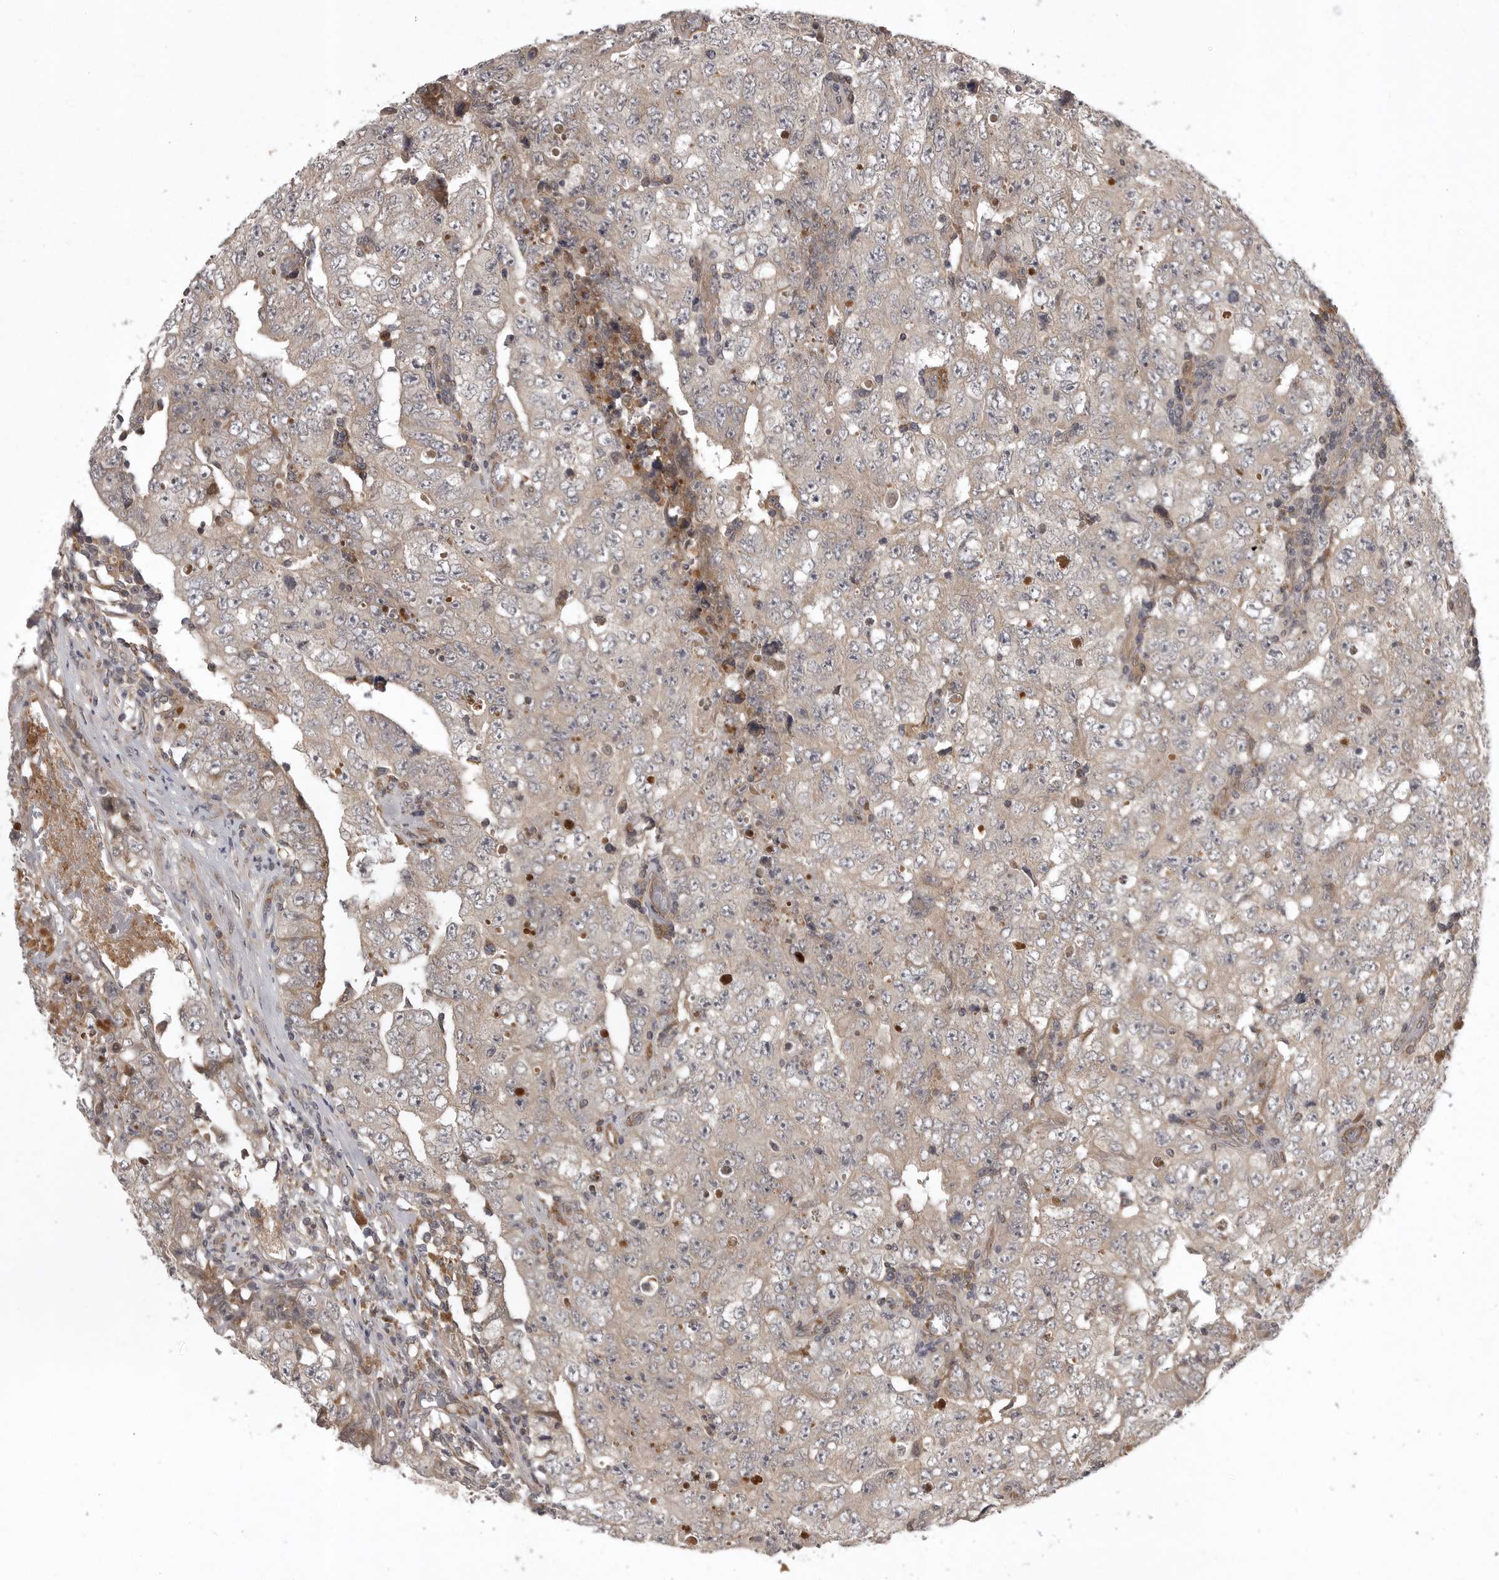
{"staining": {"intensity": "weak", "quantity": "<25%", "location": "cytoplasmic/membranous"}, "tissue": "testis cancer", "cell_type": "Tumor cells", "image_type": "cancer", "snomed": [{"axis": "morphology", "description": "Carcinoma, Embryonal, NOS"}, {"axis": "topography", "description": "Testis"}], "caption": "Immunohistochemistry (IHC) of embryonal carcinoma (testis) demonstrates no staining in tumor cells. (DAB immunohistochemistry visualized using brightfield microscopy, high magnification).", "gene": "GPR31", "patient": {"sex": "male", "age": 26}}